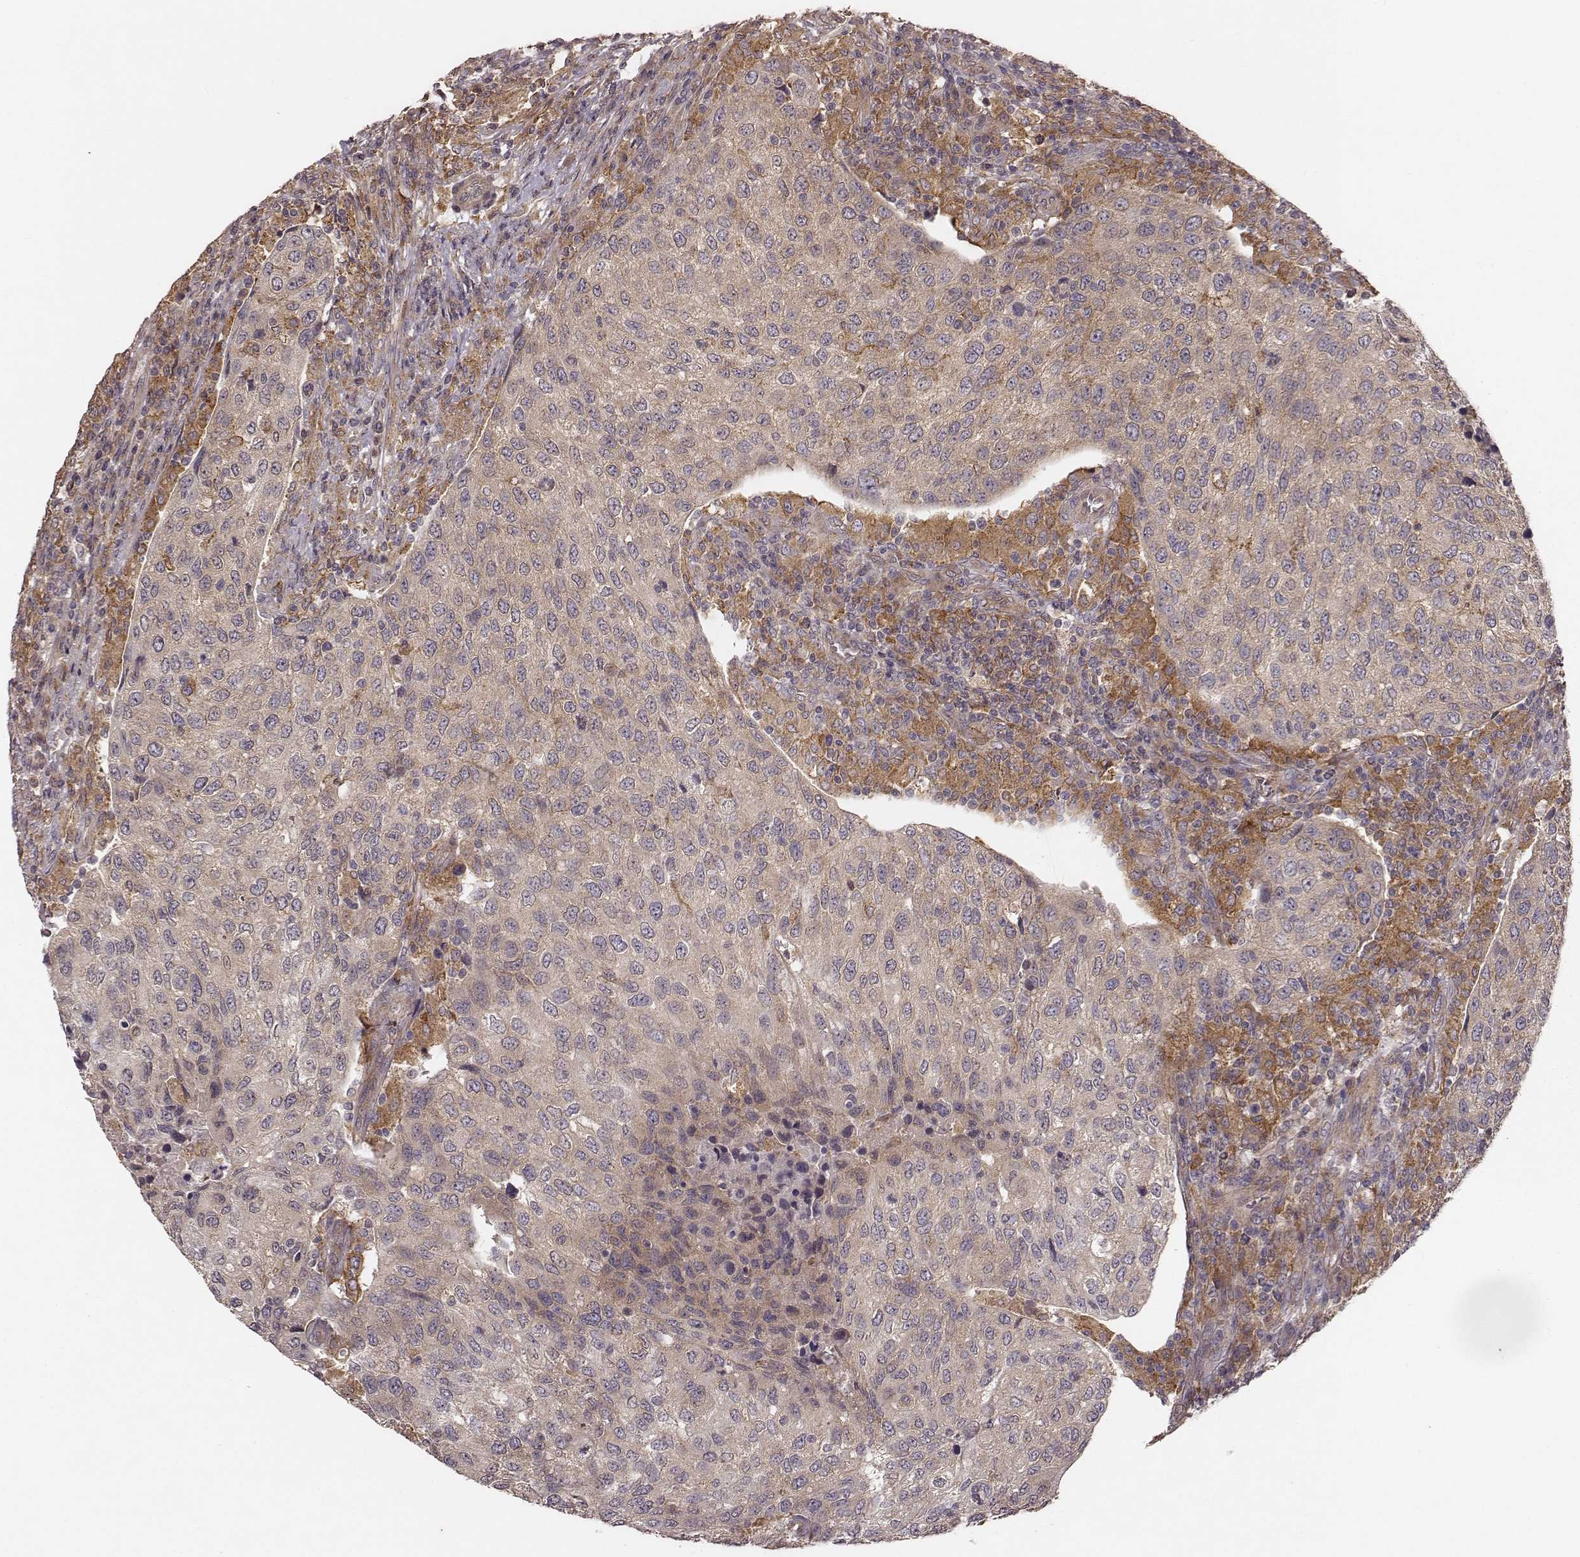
{"staining": {"intensity": "weak", "quantity": "25%-75%", "location": "cytoplasmic/membranous"}, "tissue": "urothelial cancer", "cell_type": "Tumor cells", "image_type": "cancer", "snomed": [{"axis": "morphology", "description": "Urothelial carcinoma, High grade"}, {"axis": "topography", "description": "Urinary bladder"}], "caption": "The immunohistochemical stain highlights weak cytoplasmic/membranous positivity in tumor cells of urothelial carcinoma (high-grade) tissue. The protein is stained brown, and the nuclei are stained in blue (DAB (3,3'-diaminobenzidine) IHC with brightfield microscopy, high magnification).", "gene": "VPS26A", "patient": {"sex": "female", "age": 78}}